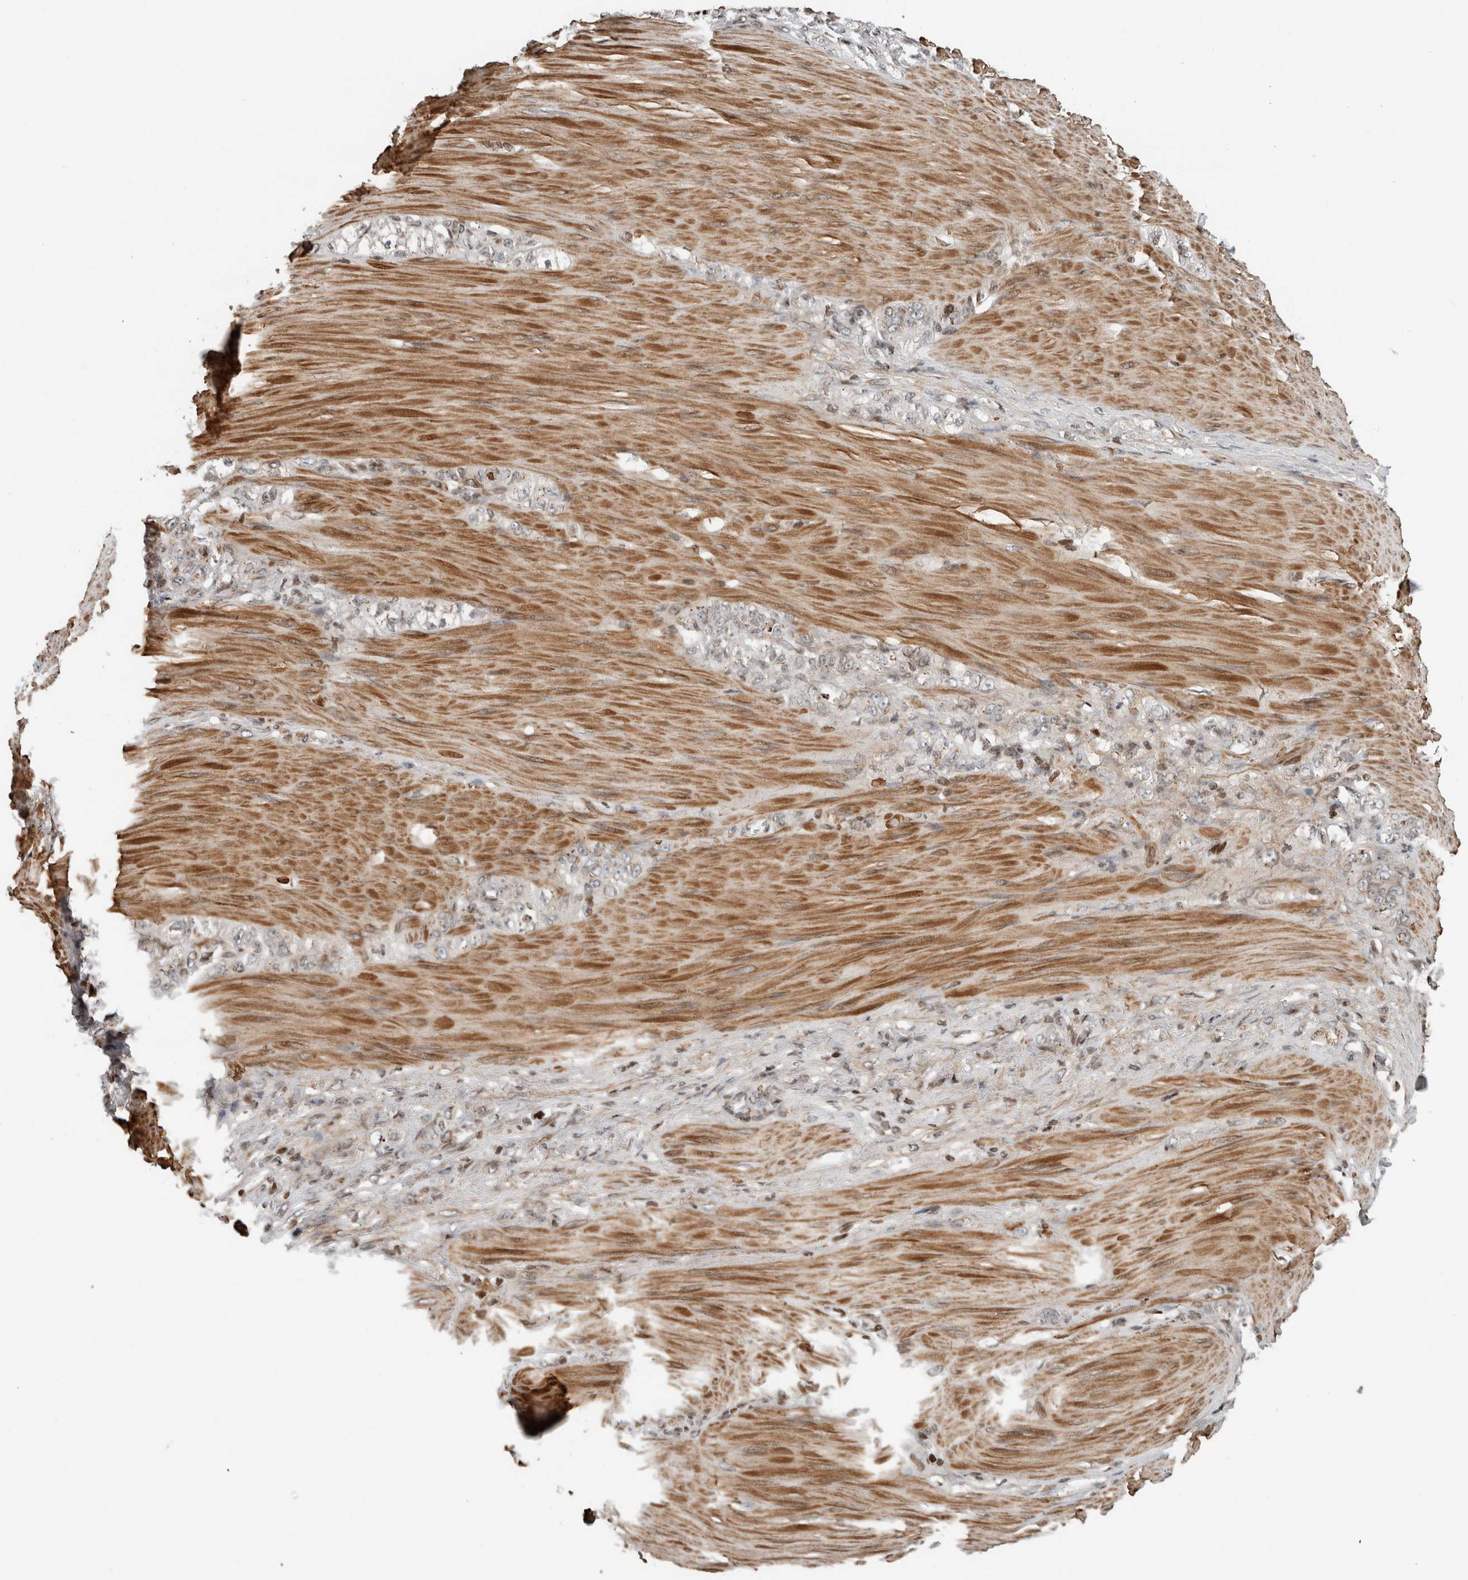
{"staining": {"intensity": "moderate", "quantity": "25%-75%", "location": "cytoplasmic/membranous,nuclear"}, "tissue": "stomach cancer", "cell_type": "Tumor cells", "image_type": "cancer", "snomed": [{"axis": "morphology", "description": "Normal tissue, NOS"}, {"axis": "morphology", "description": "Adenocarcinoma, NOS"}, {"axis": "topography", "description": "Stomach"}], "caption": "Immunohistochemical staining of adenocarcinoma (stomach) reveals moderate cytoplasmic/membranous and nuclear protein positivity in approximately 25%-75% of tumor cells. (IHC, brightfield microscopy, high magnification).", "gene": "GINS4", "patient": {"sex": "male", "age": 82}}